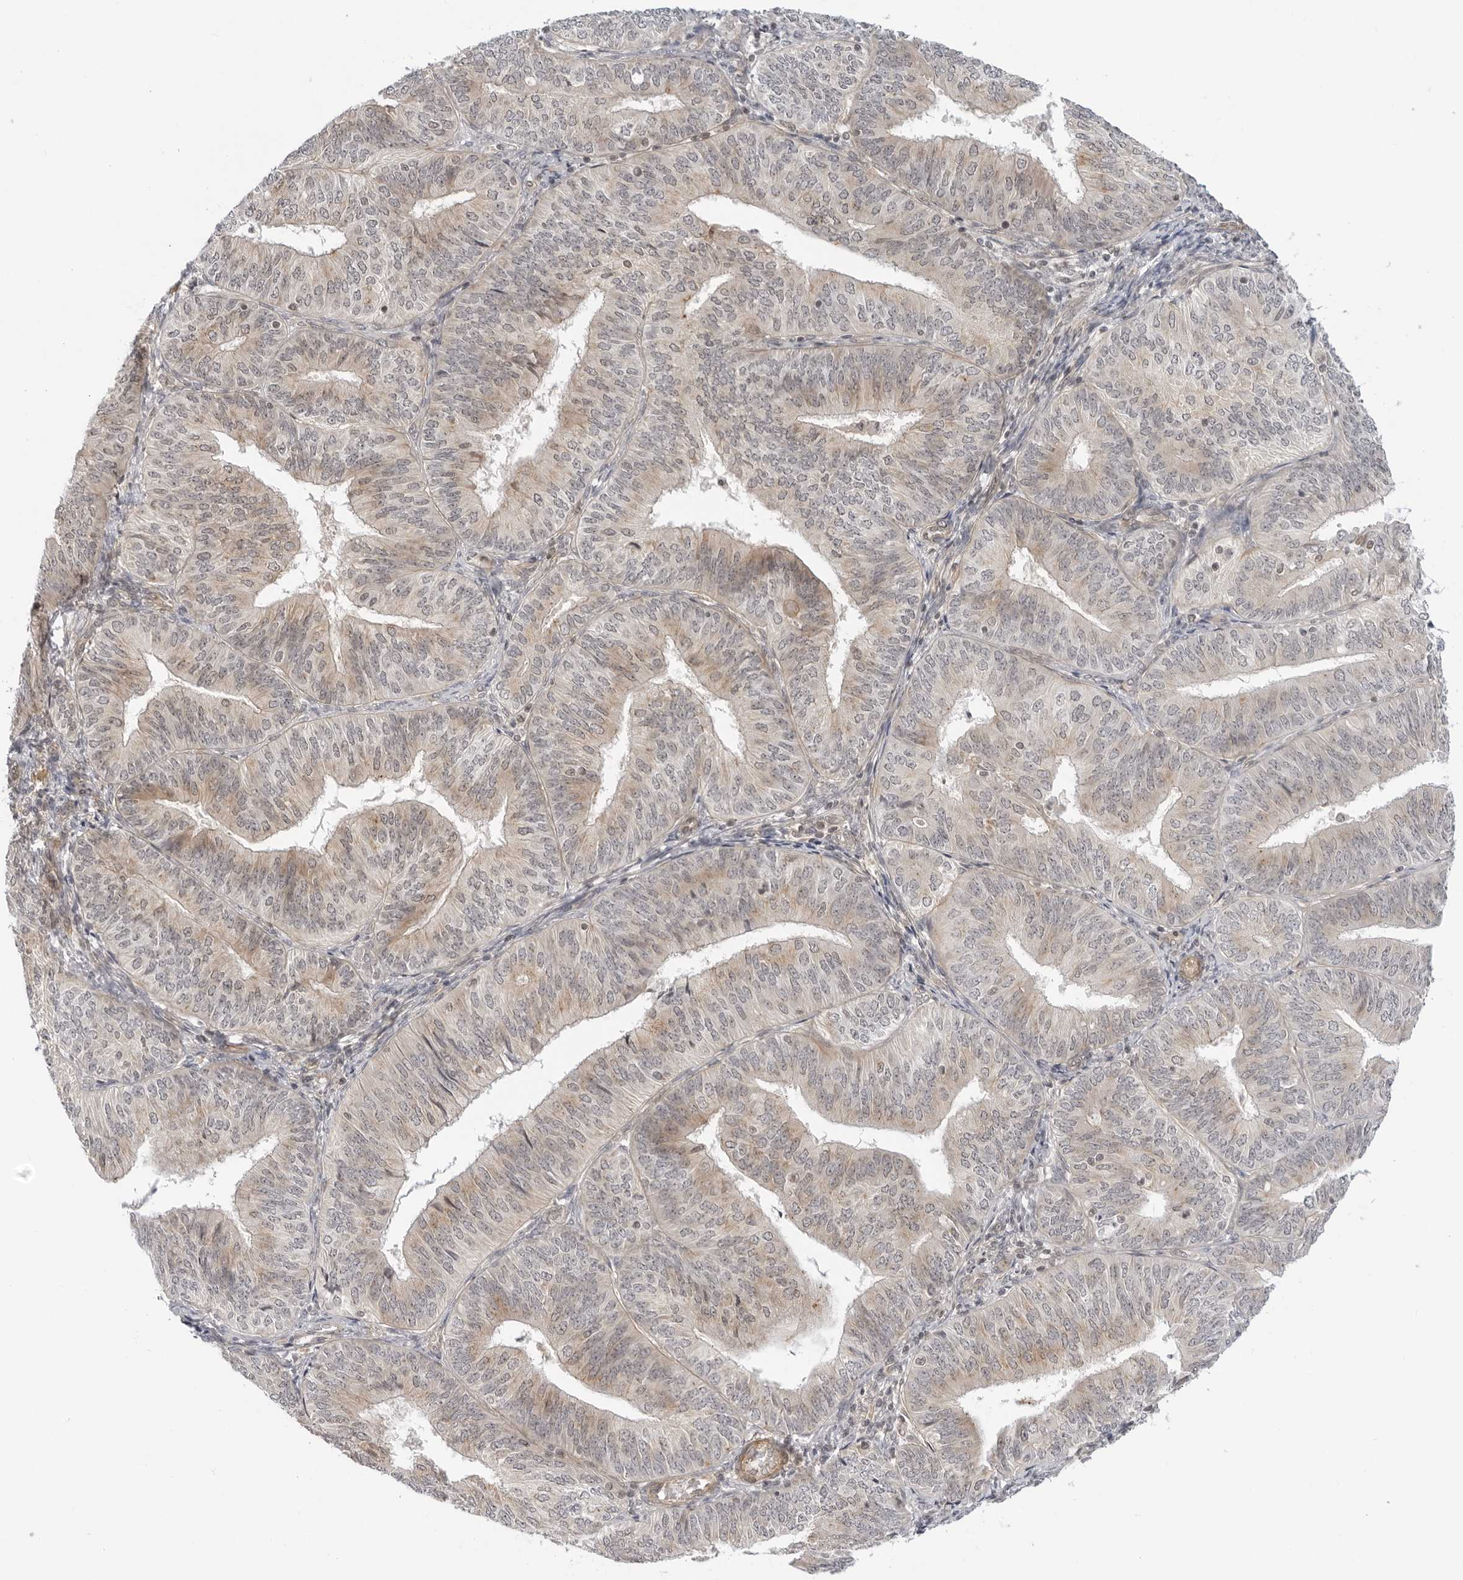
{"staining": {"intensity": "weak", "quantity": "25%-75%", "location": "cytoplasmic/membranous"}, "tissue": "endometrial cancer", "cell_type": "Tumor cells", "image_type": "cancer", "snomed": [{"axis": "morphology", "description": "Adenocarcinoma, NOS"}, {"axis": "topography", "description": "Endometrium"}], "caption": "This photomicrograph demonstrates endometrial cancer stained with immunohistochemistry (IHC) to label a protein in brown. The cytoplasmic/membranous of tumor cells show weak positivity for the protein. Nuclei are counter-stained blue.", "gene": "SUGCT", "patient": {"sex": "female", "age": 58}}